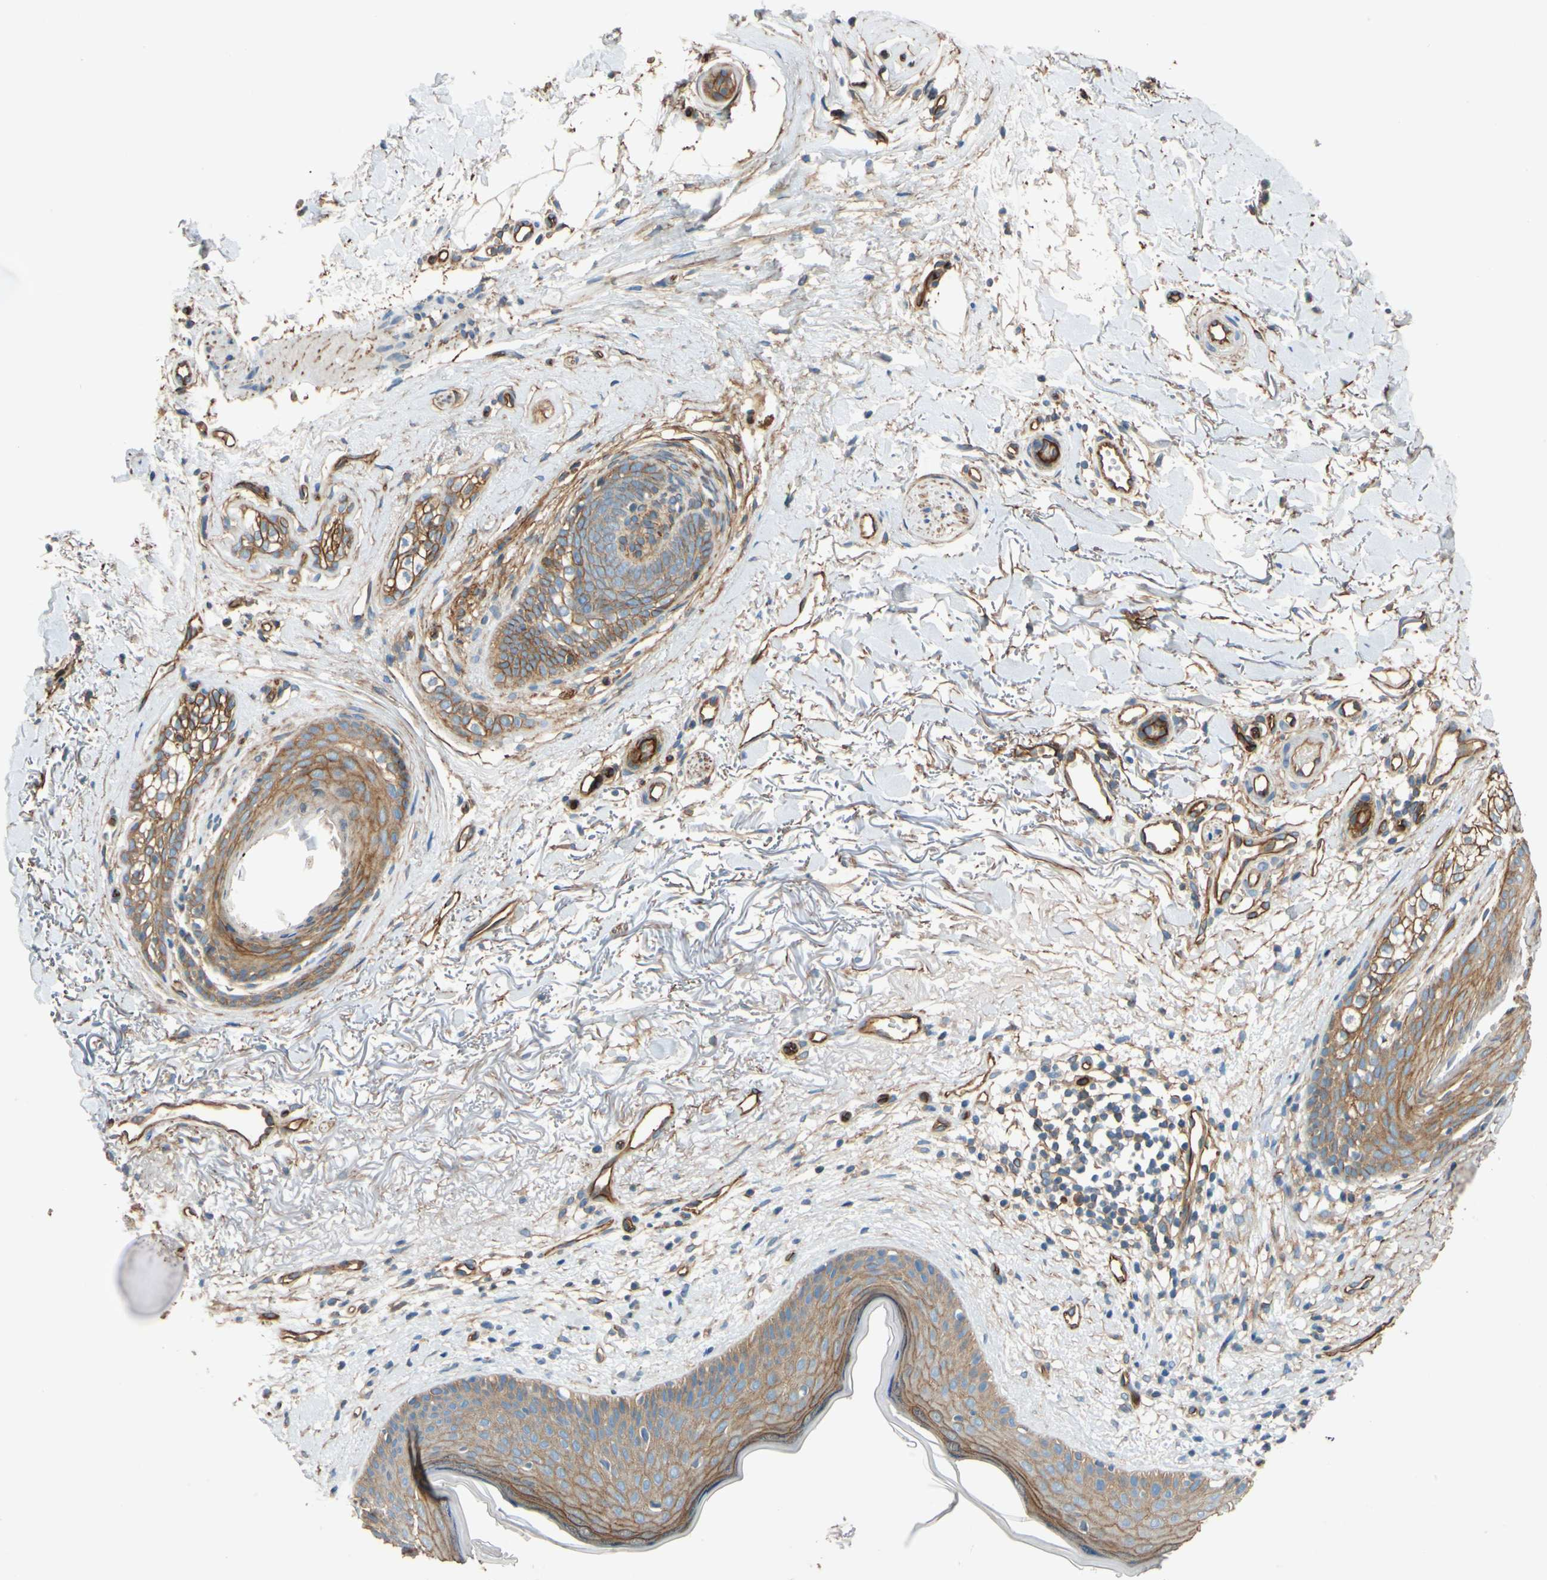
{"staining": {"intensity": "weak", "quantity": "25%-75%", "location": "cytoplasmic/membranous"}, "tissue": "skin cancer", "cell_type": "Tumor cells", "image_type": "cancer", "snomed": [{"axis": "morphology", "description": "Normal tissue, NOS"}, {"axis": "morphology", "description": "Basal cell carcinoma"}, {"axis": "topography", "description": "Skin"}], "caption": "A histopathology image of skin cancer (basal cell carcinoma) stained for a protein exhibits weak cytoplasmic/membranous brown staining in tumor cells.", "gene": "SPTAN1", "patient": {"sex": "female", "age": 70}}